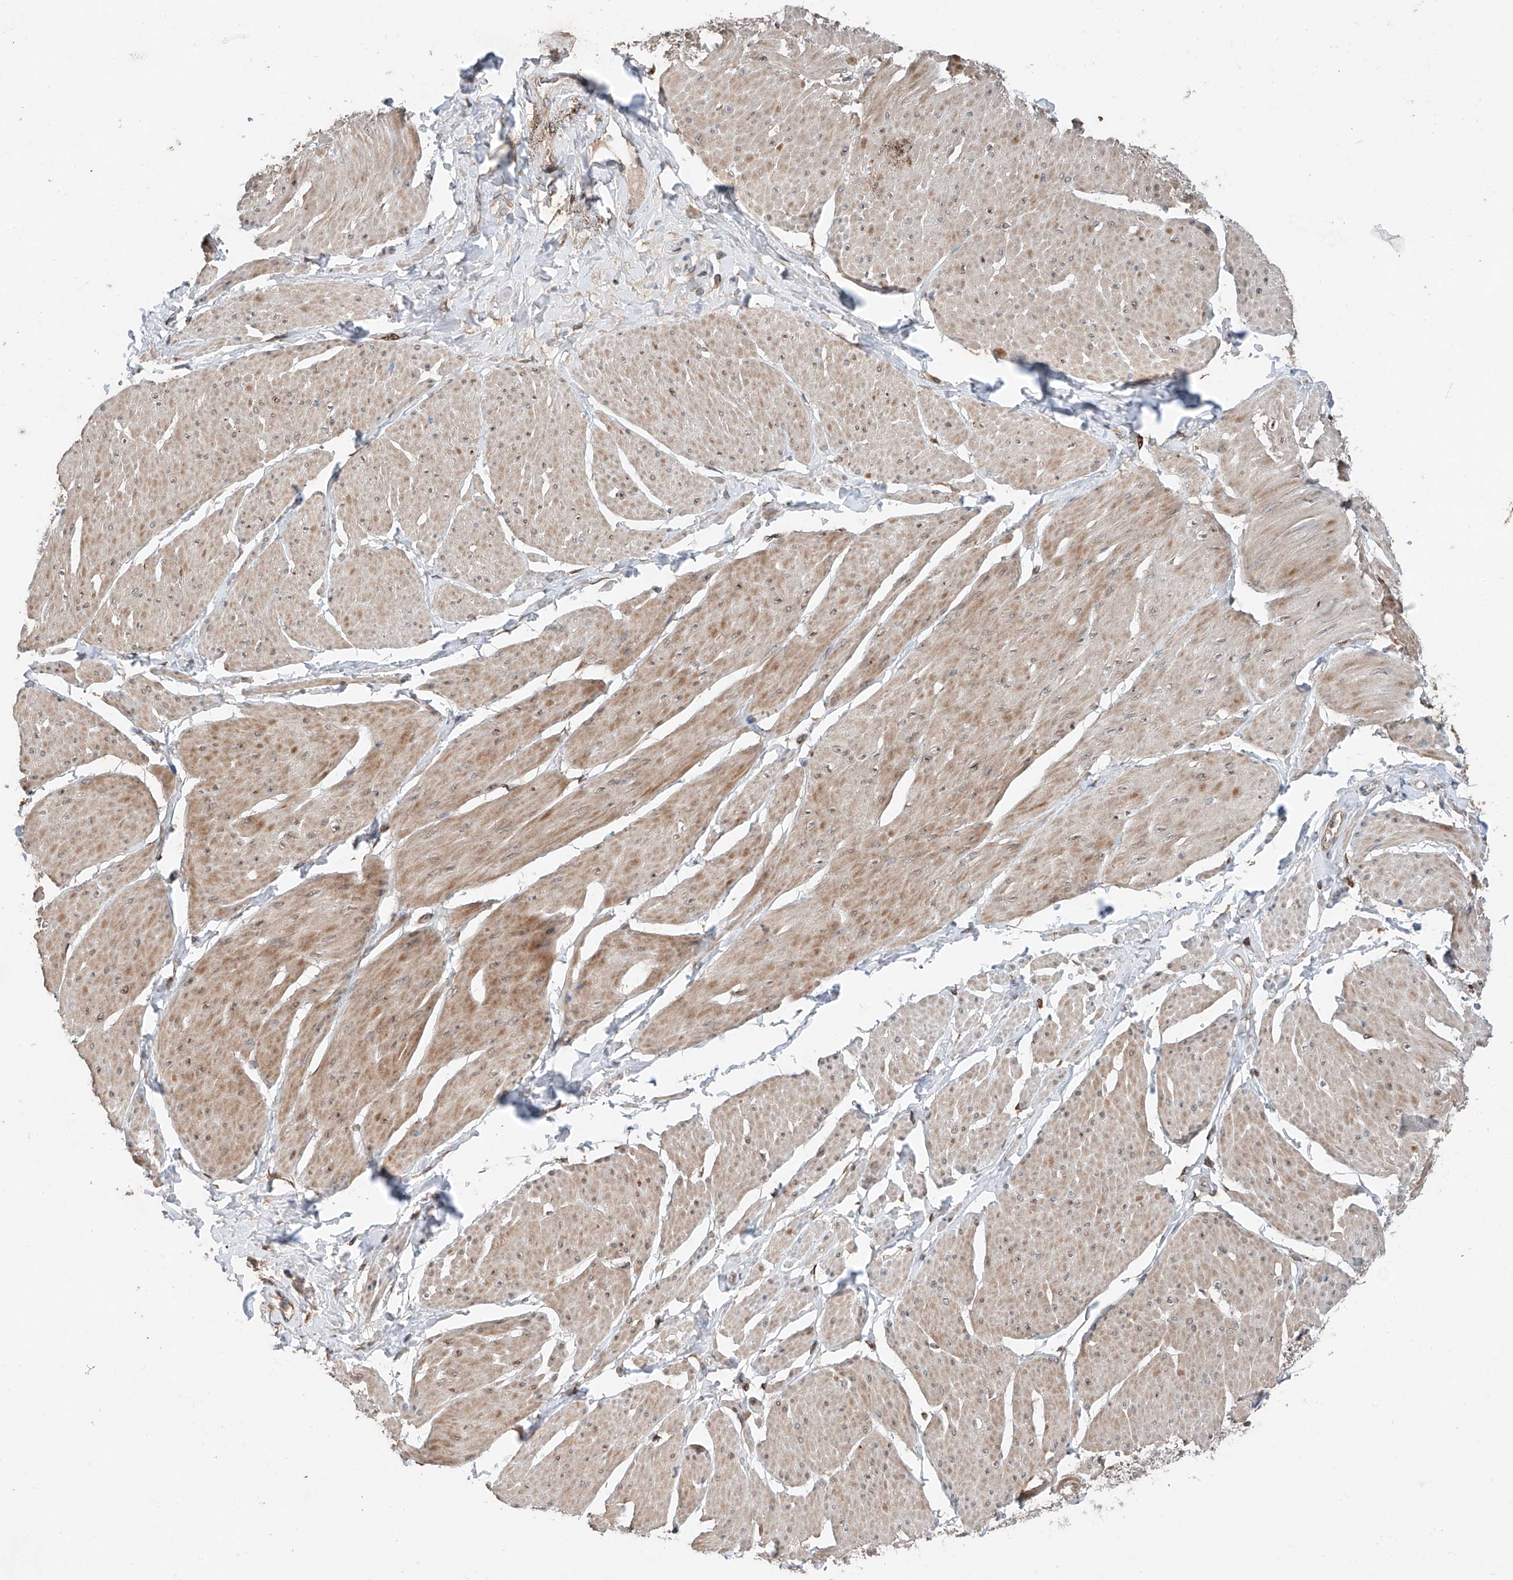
{"staining": {"intensity": "moderate", "quantity": ">75%", "location": "cytoplasmic/membranous"}, "tissue": "smooth muscle", "cell_type": "Smooth muscle cells", "image_type": "normal", "snomed": [{"axis": "morphology", "description": "Urothelial carcinoma, High grade"}, {"axis": "topography", "description": "Urinary bladder"}], "caption": "The micrograph displays staining of unremarkable smooth muscle, revealing moderate cytoplasmic/membranous protein positivity (brown color) within smooth muscle cells. (DAB IHC with brightfield microscopy, high magnification).", "gene": "AP4B1", "patient": {"sex": "male", "age": 46}}